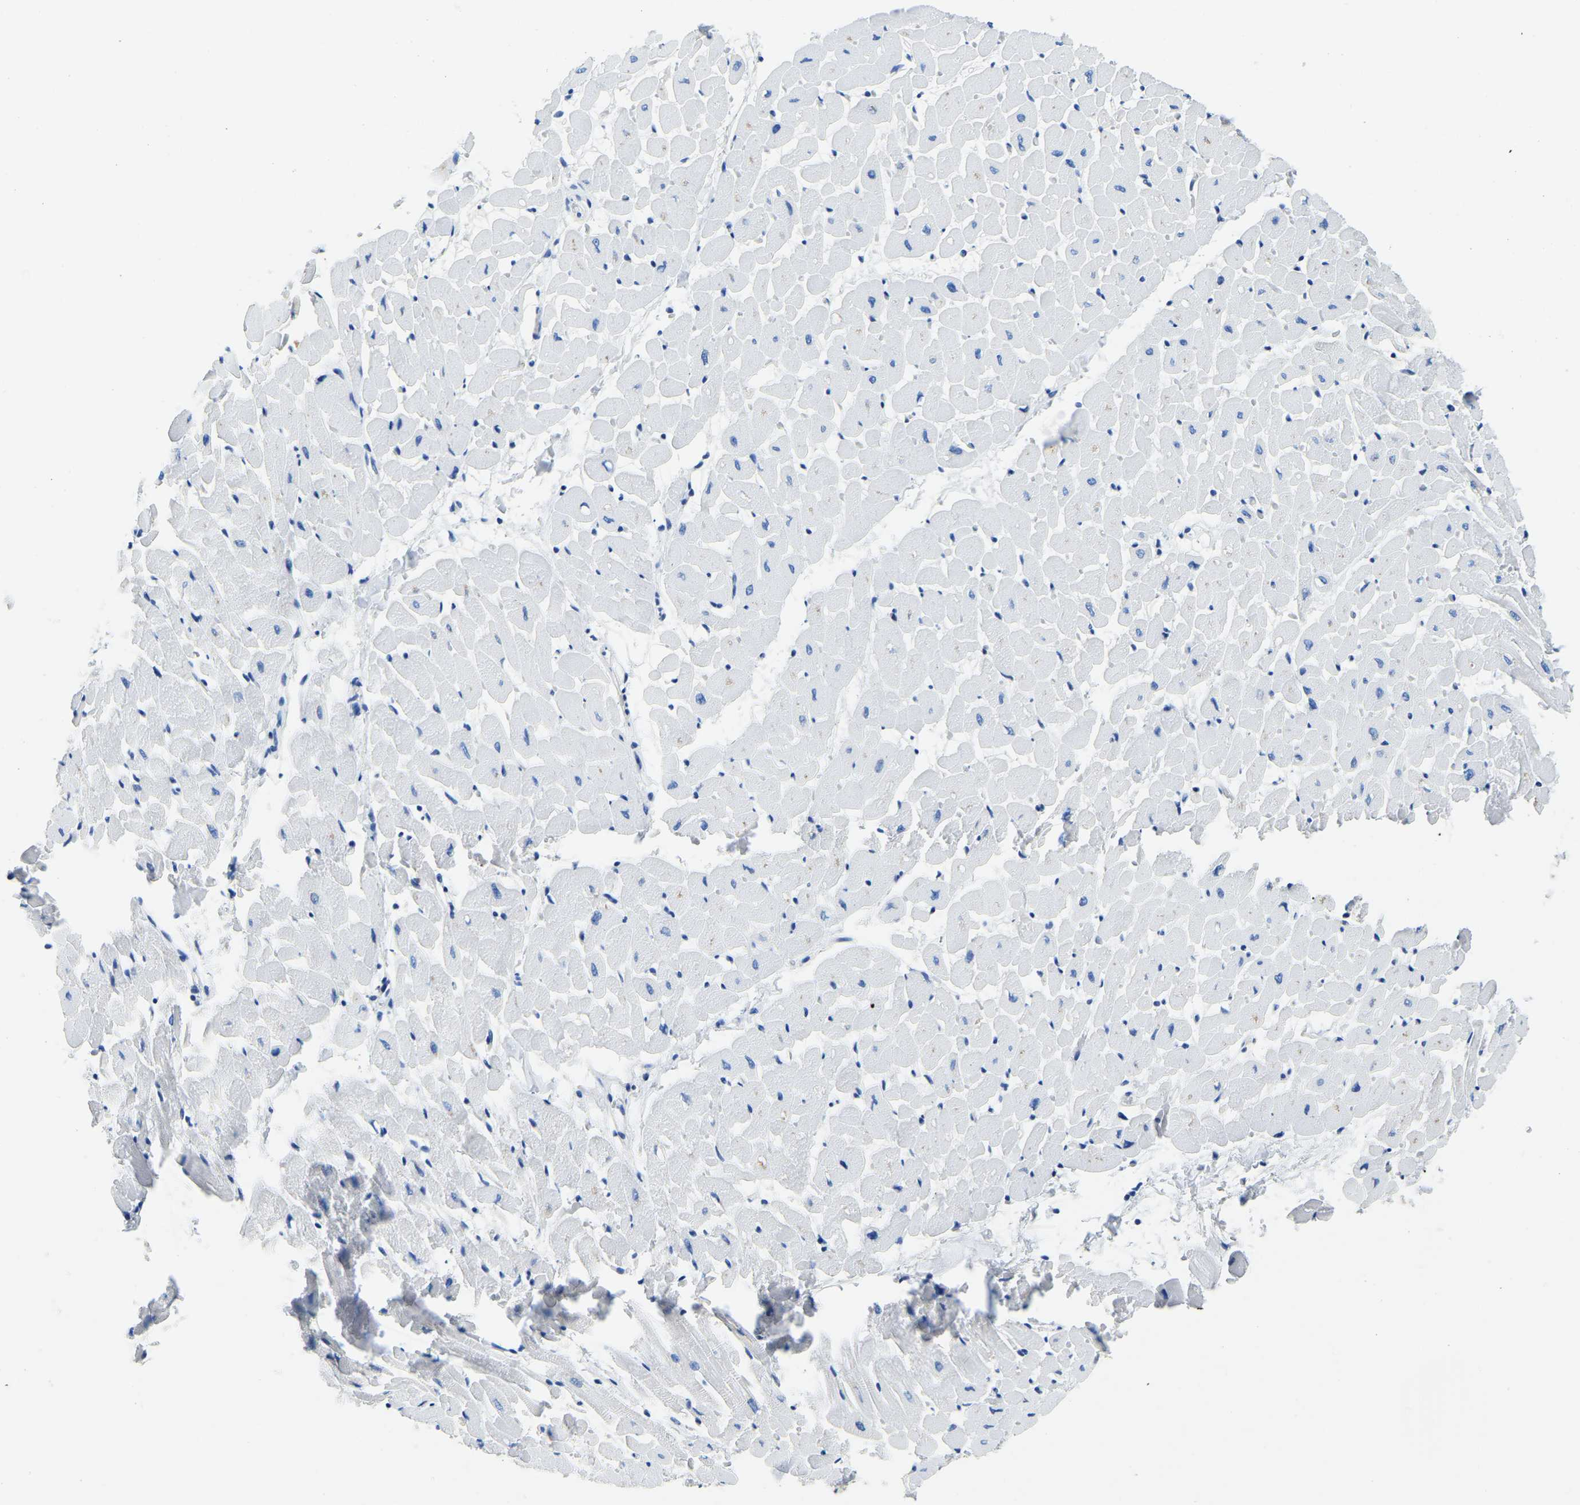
{"staining": {"intensity": "negative", "quantity": "none", "location": "none"}, "tissue": "heart muscle", "cell_type": "Cardiomyocytes", "image_type": "normal", "snomed": [{"axis": "morphology", "description": "Normal tissue, NOS"}, {"axis": "topography", "description": "Heart"}], "caption": "This is an immunohistochemistry micrograph of benign heart muscle. There is no expression in cardiomyocytes.", "gene": "ZDHHC13", "patient": {"sex": "male", "age": 45}}